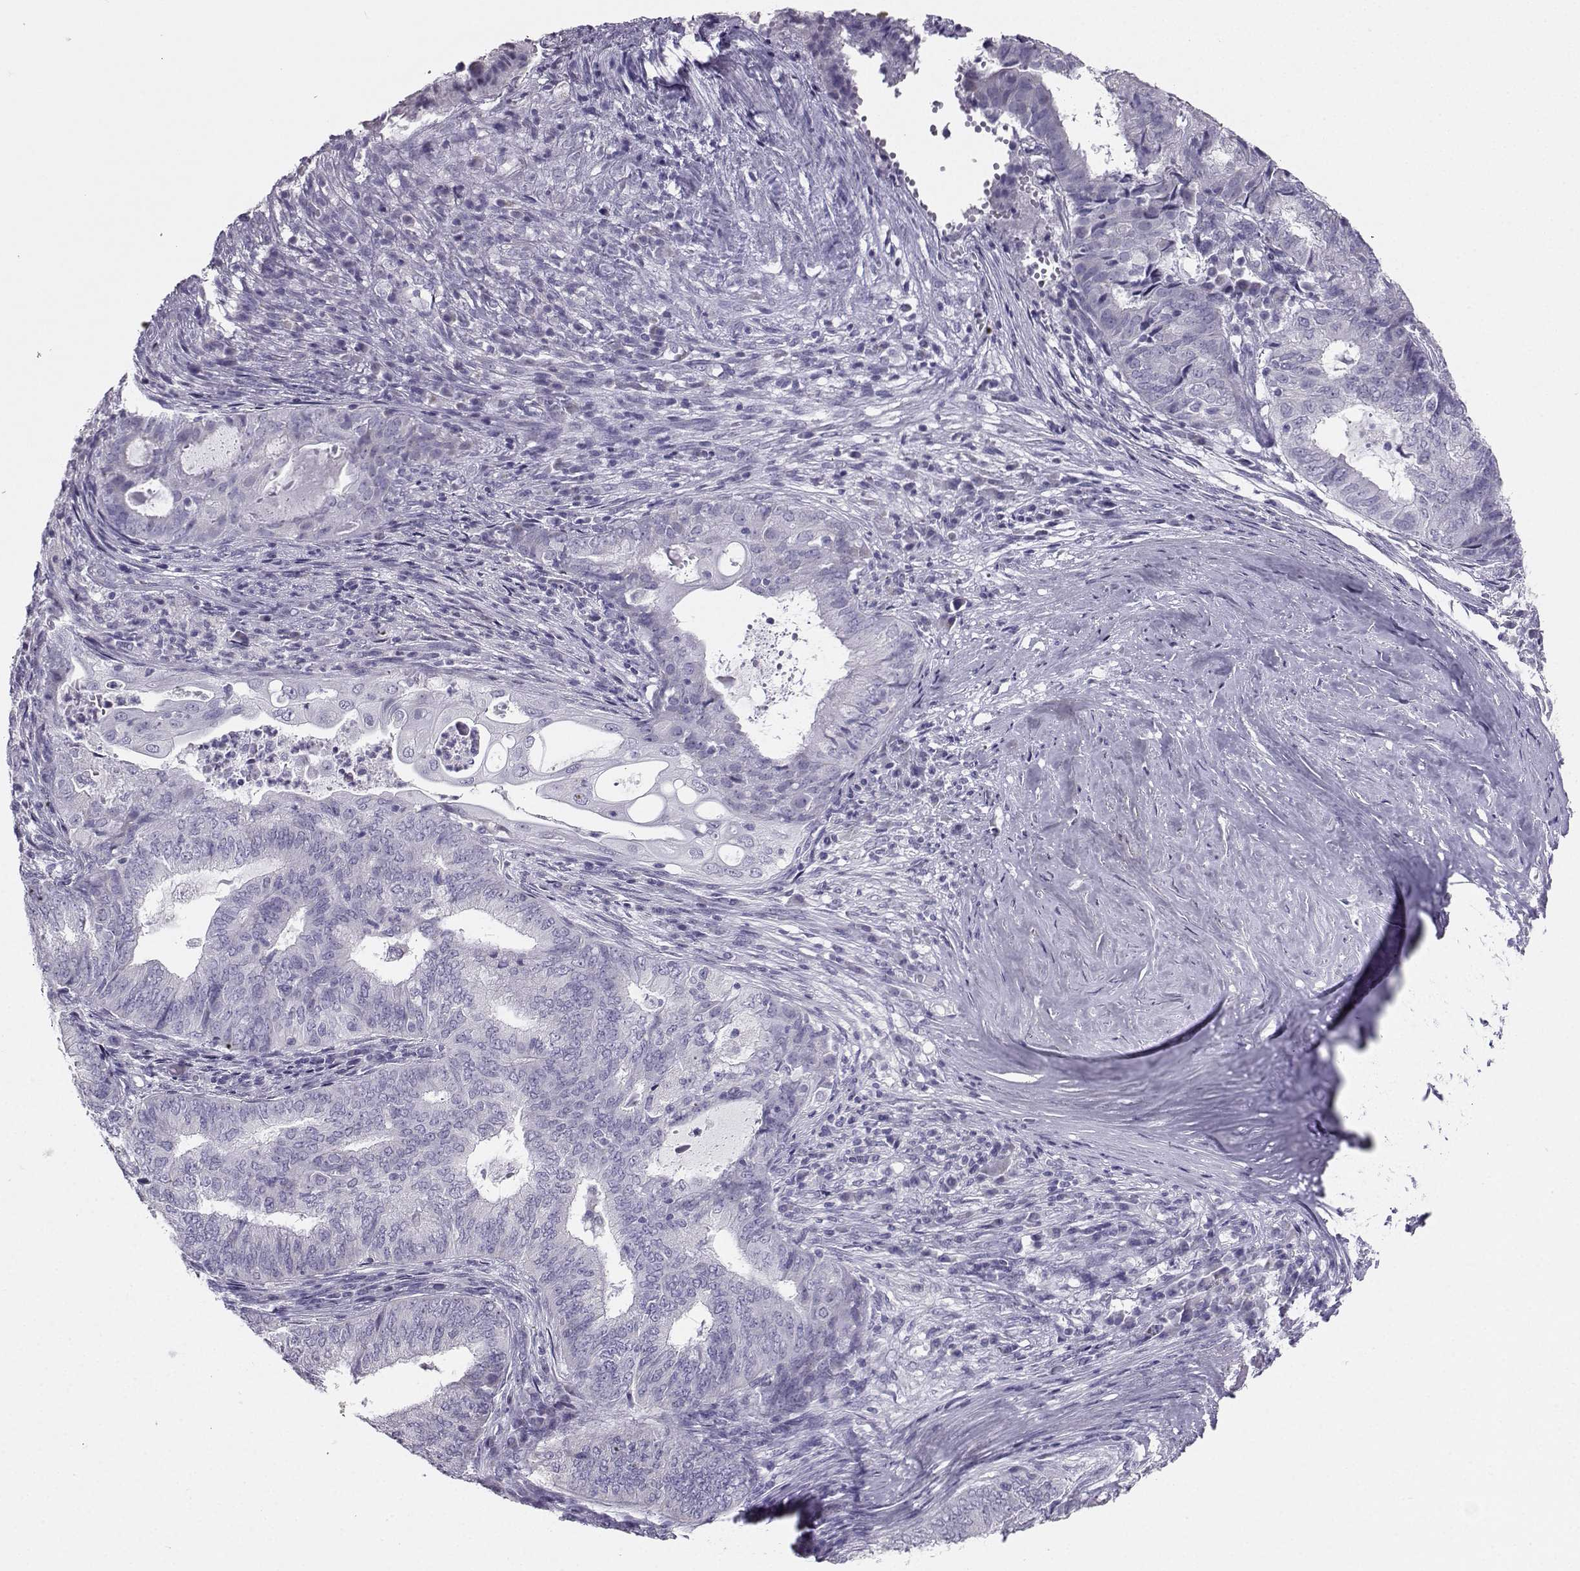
{"staining": {"intensity": "negative", "quantity": "none", "location": "none"}, "tissue": "endometrial cancer", "cell_type": "Tumor cells", "image_type": "cancer", "snomed": [{"axis": "morphology", "description": "Adenocarcinoma, NOS"}, {"axis": "topography", "description": "Endometrium"}], "caption": "Endometrial adenocarcinoma was stained to show a protein in brown. There is no significant staining in tumor cells.", "gene": "AVP", "patient": {"sex": "female", "age": 62}}